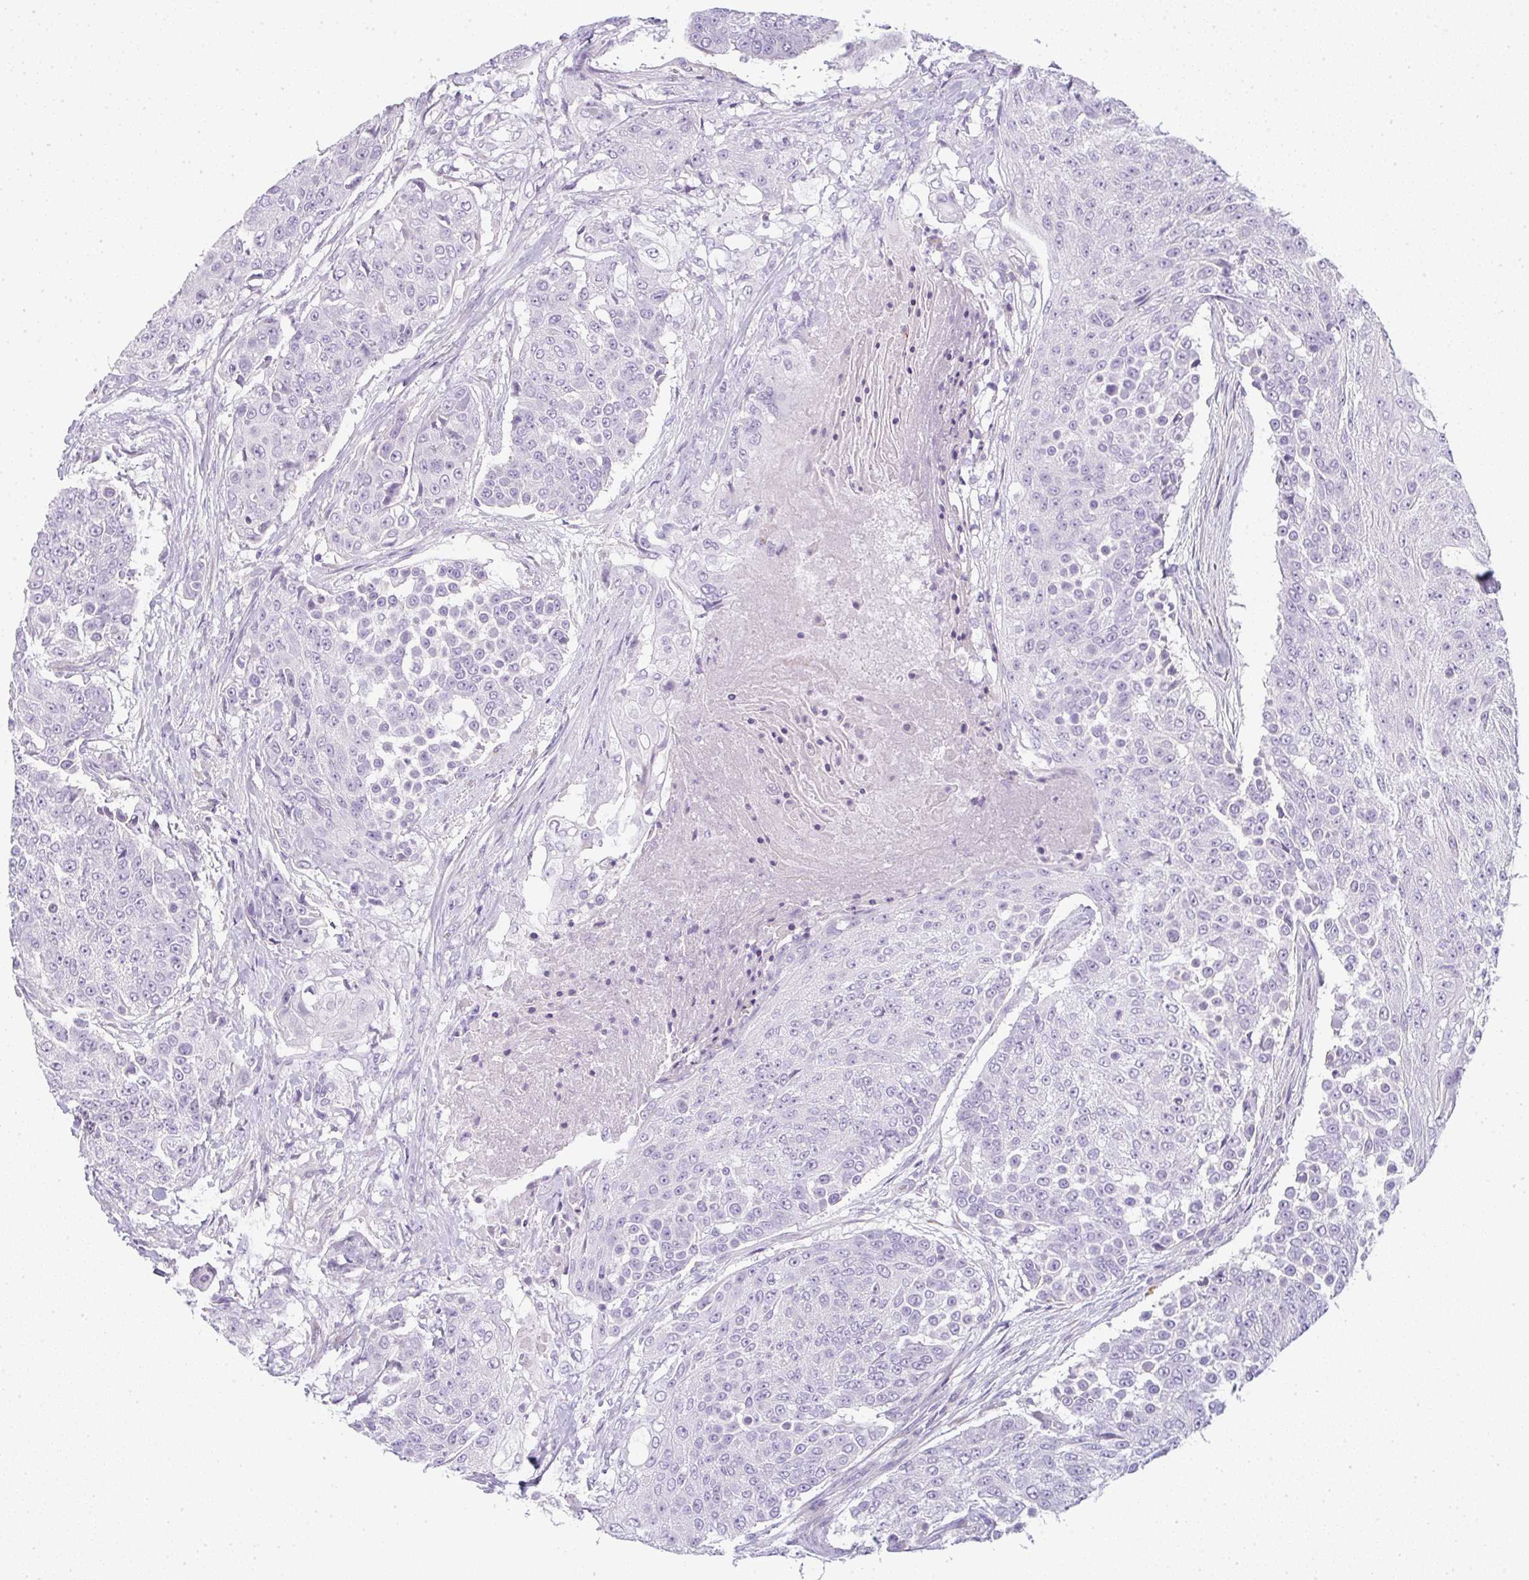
{"staining": {"intensity": "negative", "quantity": "none", "location": "none"}, "tissue": "urothelial cancer", "cell_type": "Tumor cells", "image_type": "cancer", "snomed": [{"axis": "morphology", "description": "Urothelial carcinoma, High grade"}, {"axis": "topography", "description": "Urinary bladder"}], "caption": "Human high-grade urothelial carcinoma stained for a protein using IHC exhibits no staining in tumor cells.", "gene": "LPAR4", "patient": {"sex": "female", "age": 63}}